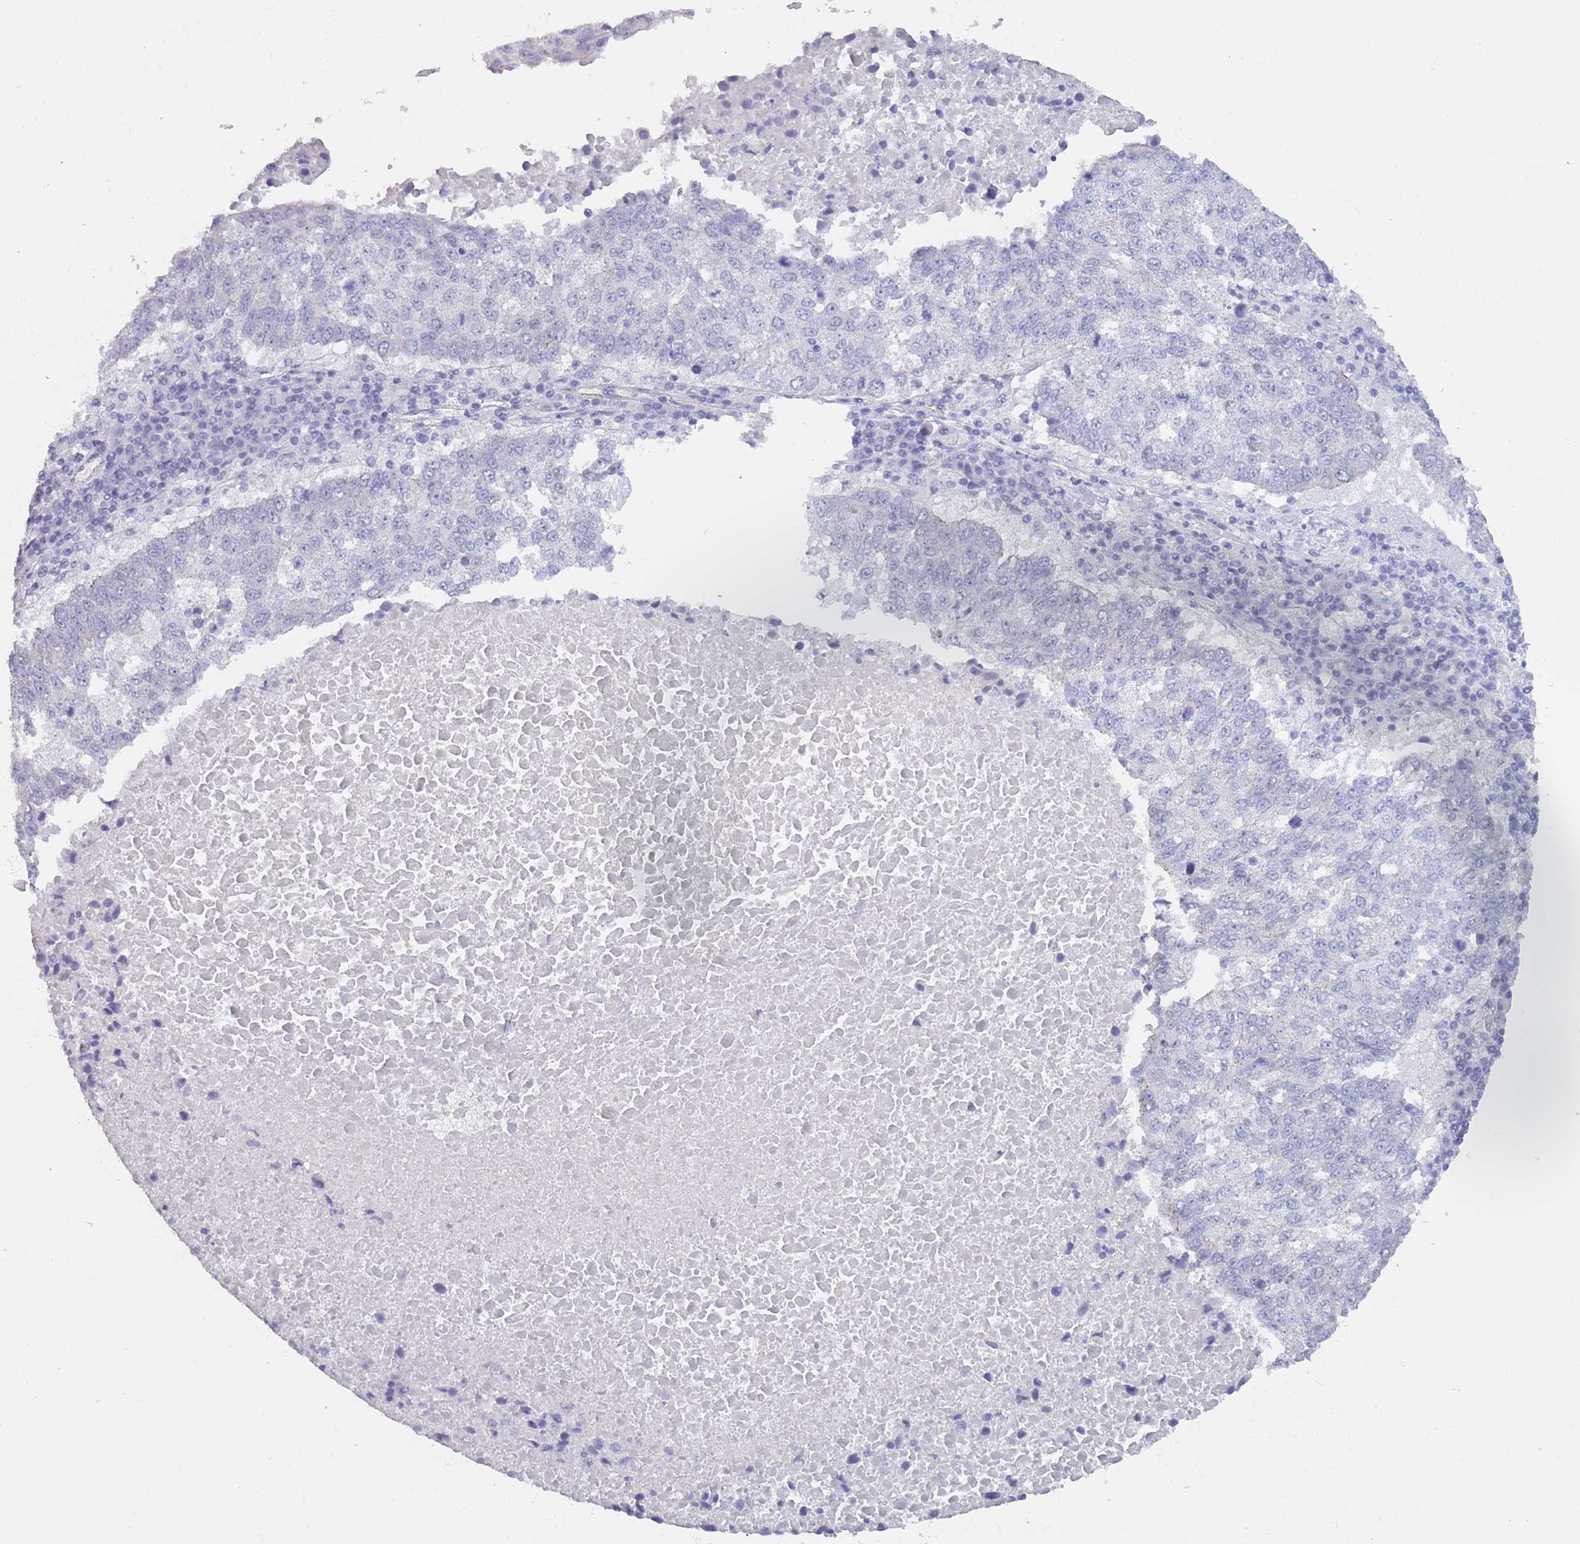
{"staining": {"intensity": "negative", "quantity": "none", "location": "none"}, "tissue": "lung cancer", "cell_type": "Tumor cells", "image_type": "cancer", "snomed": [{"axis": "morphology", "description": "Squamous cell carcinoma, NOS"}, {"axis": "topography", "description": "Lung"}], "caption": "Lung cancer (squamous cell carcinoma) was stained to show a protein in brown. There is no significant staining in tumor cells. The staining is performed using DAB (3,3'-diaminobenzidine) brown chromogen with nuclei counter-stained in using hematoxylin.", "gene": "OR5A2", "patient": {"sex": "male", "age": 73}}